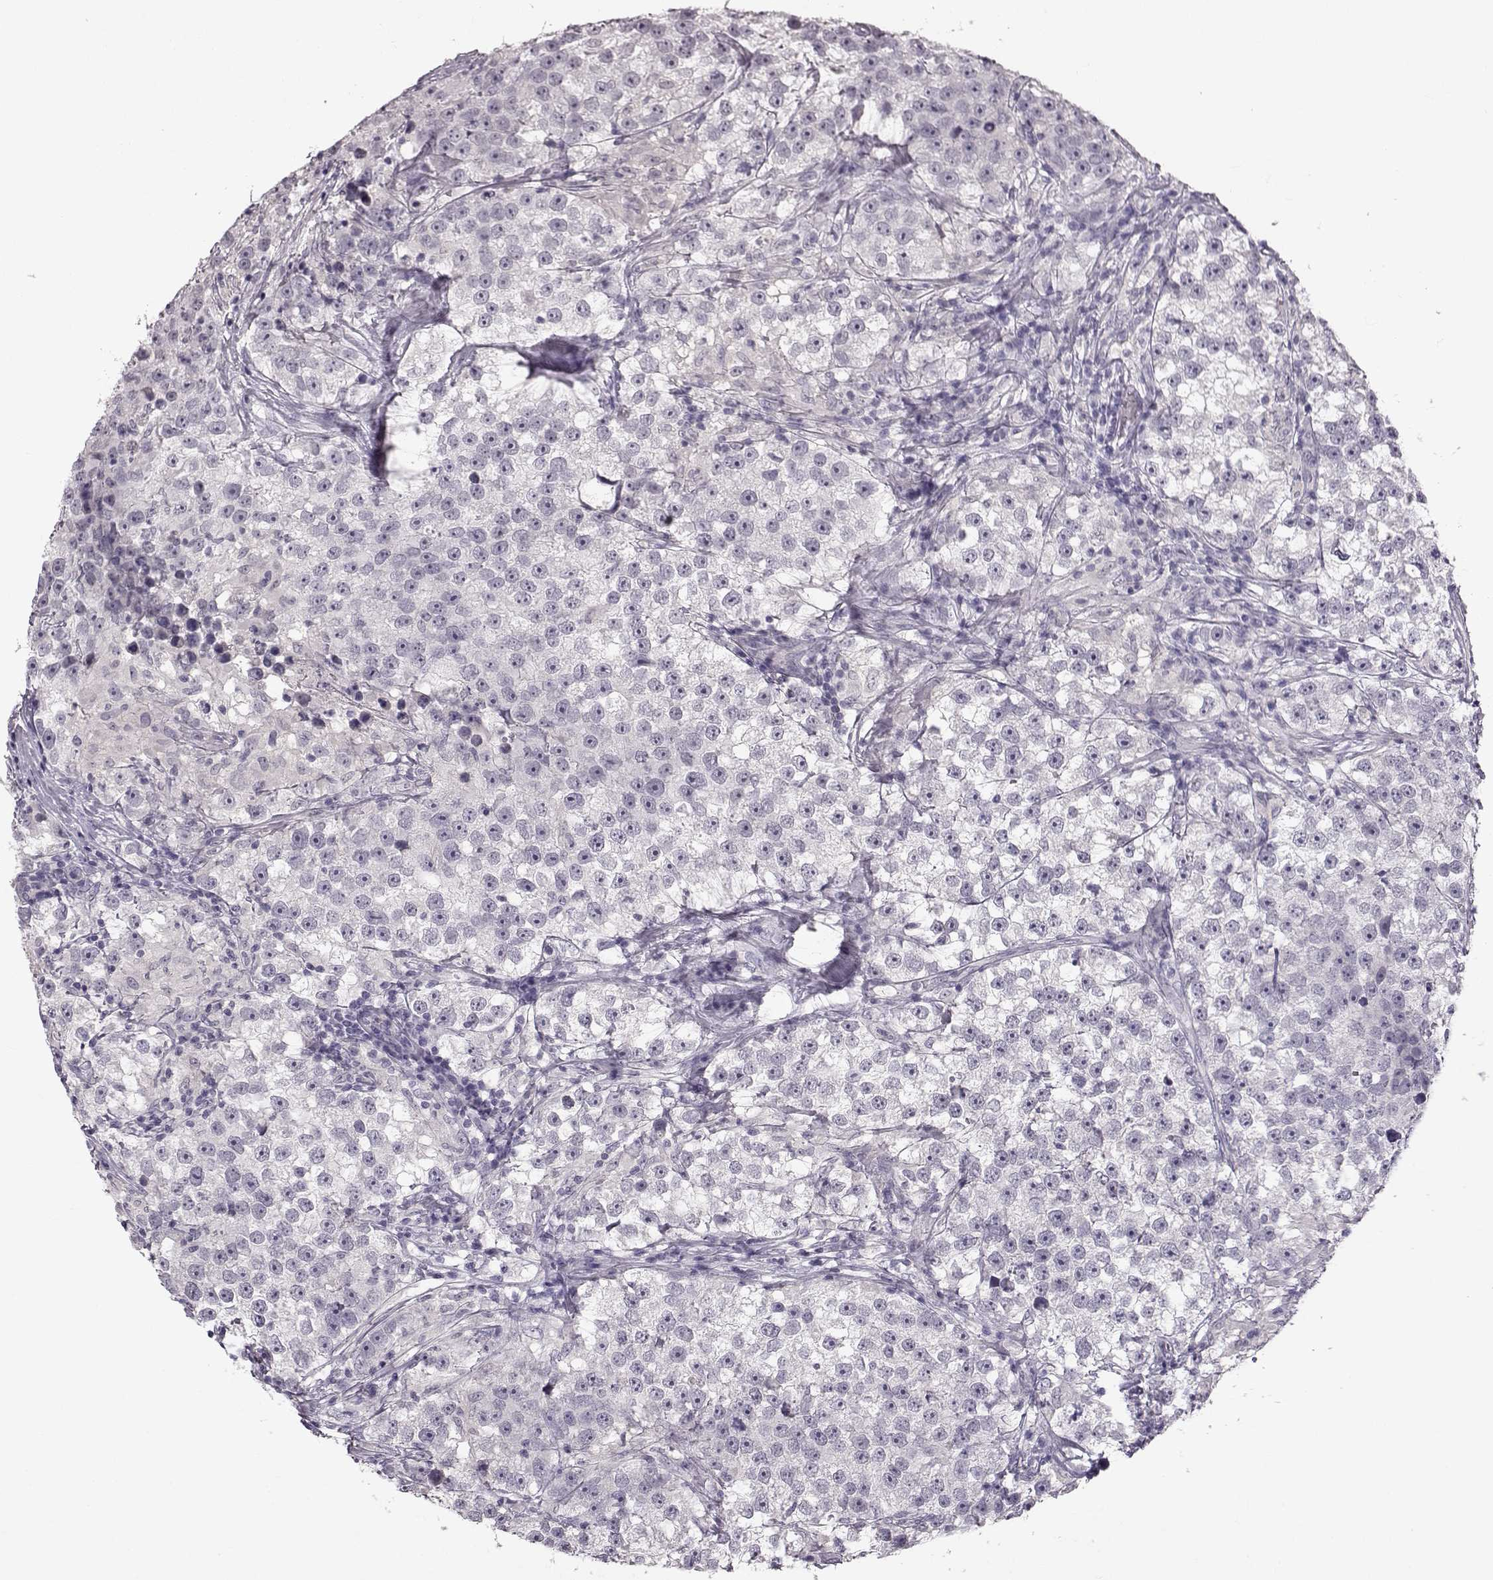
{"staining": {"intensity": "negative", "quantity": "none", "location": "none"}, "tissue": "testis cancer", "cell_type": "Tumor cells", "image_type": "cancer", "snomed": [{"axis": "morphology", "description": "Seminoma, NOS"}, {"axis": "topography", "description": "Testis"}], "caption": "The micrograph shows no staining of tumor cells in testis seminoma. (DAB IHC with hematoxylin counter stain).", "gene": "SPAG17", "patient": {"sex": "male", "age": 46}}